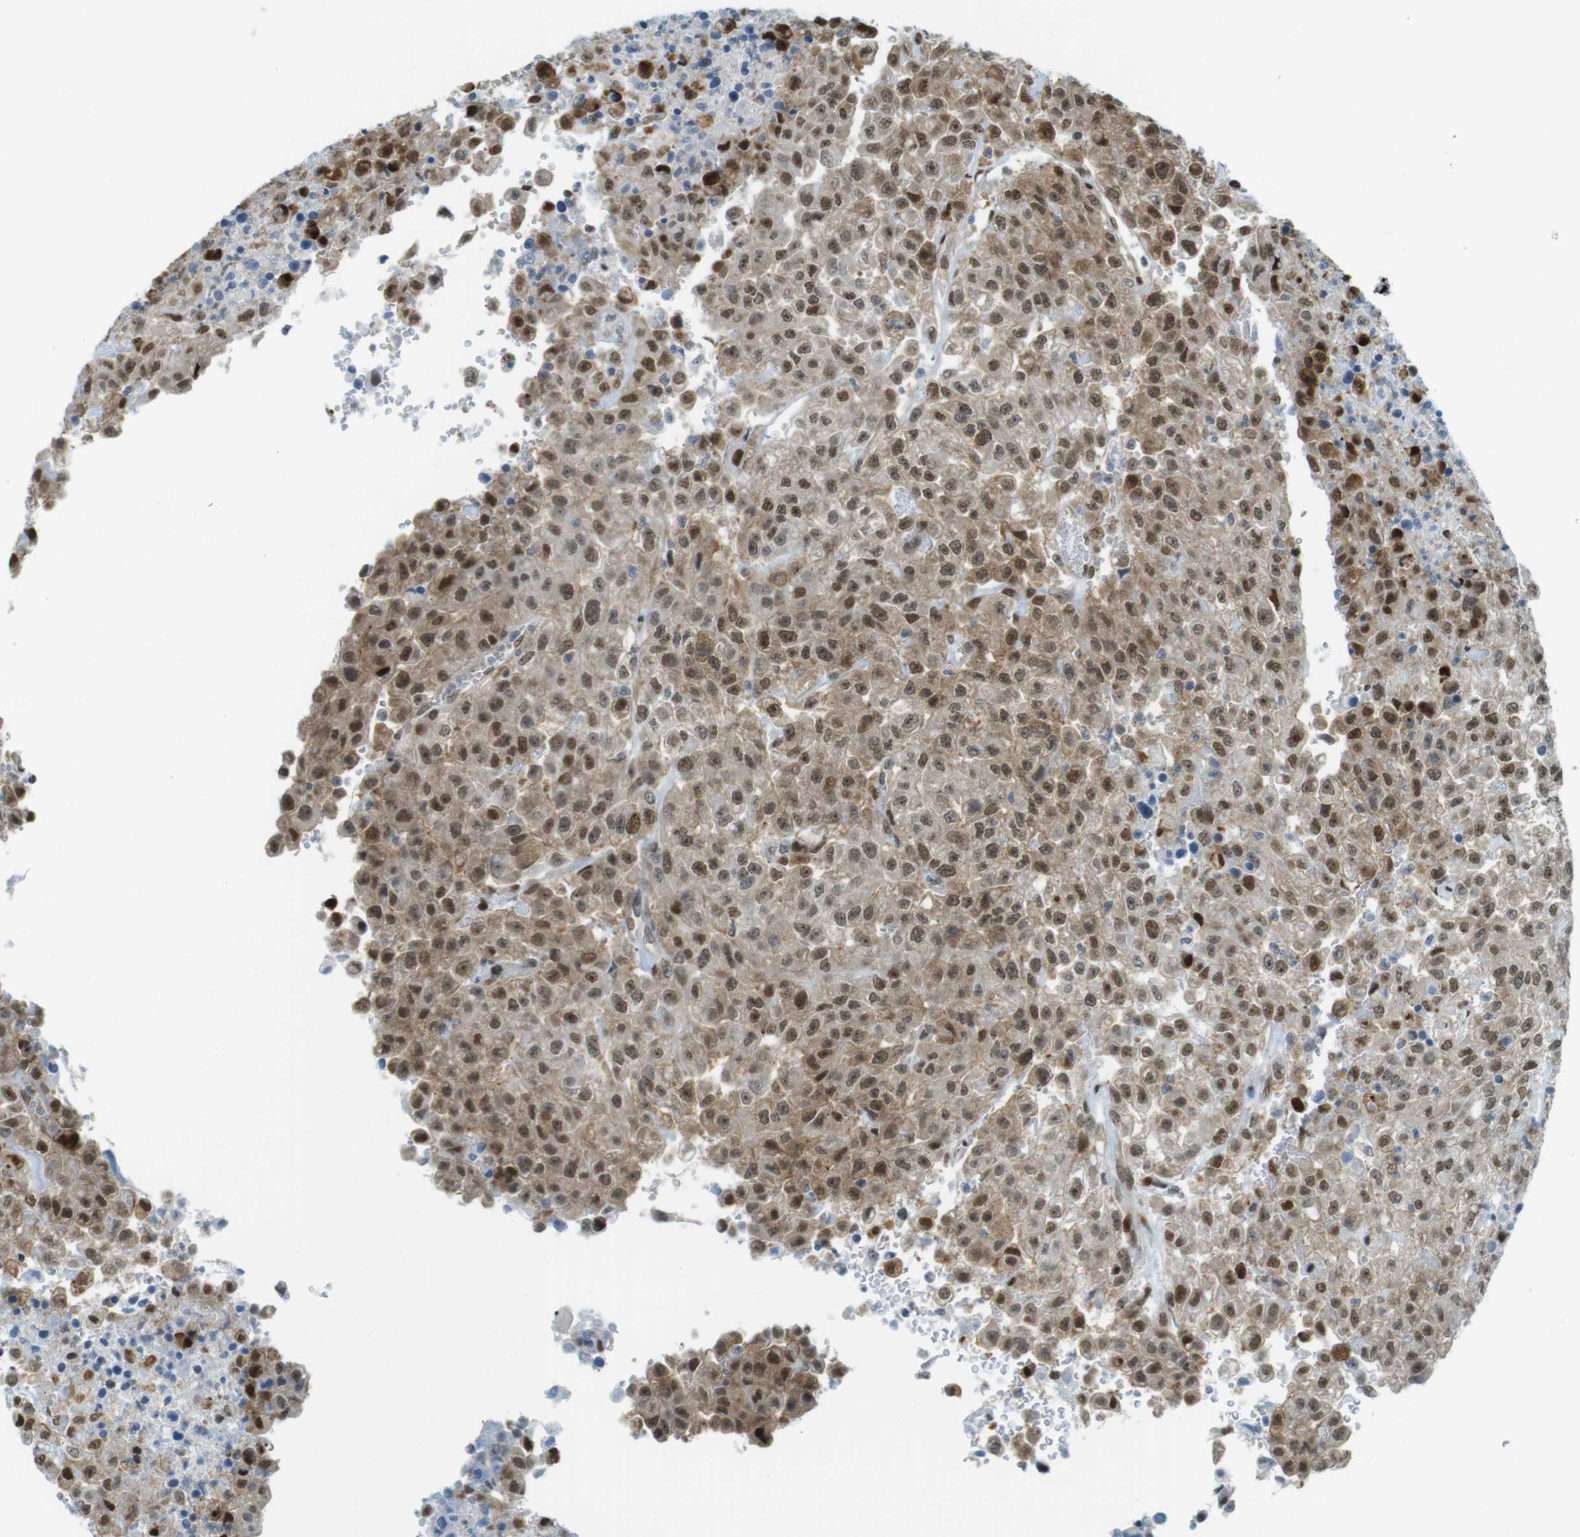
{"staining": {"intensity": "moderate", "quantity": ">75%", "location": "cytoplasmic/membranous,nuclear"}, "tissue": "urothelial cancer", "cell_type": "Tumor cells", "image_type": "cancer", "snomed": [{"axis": "morphology", "description": "Urothelial carcinoma, High grade"}, {"axis": "topography", "description": "Urinary bladder"}], "caption": "Urothelial cancer stained with IHC demonstrates moderate cytoplasmic/membranous and nuclear expression in about >75% of tumor cells.", "gene": "UBB", "patient": {"sex": "male", "age": 46}}